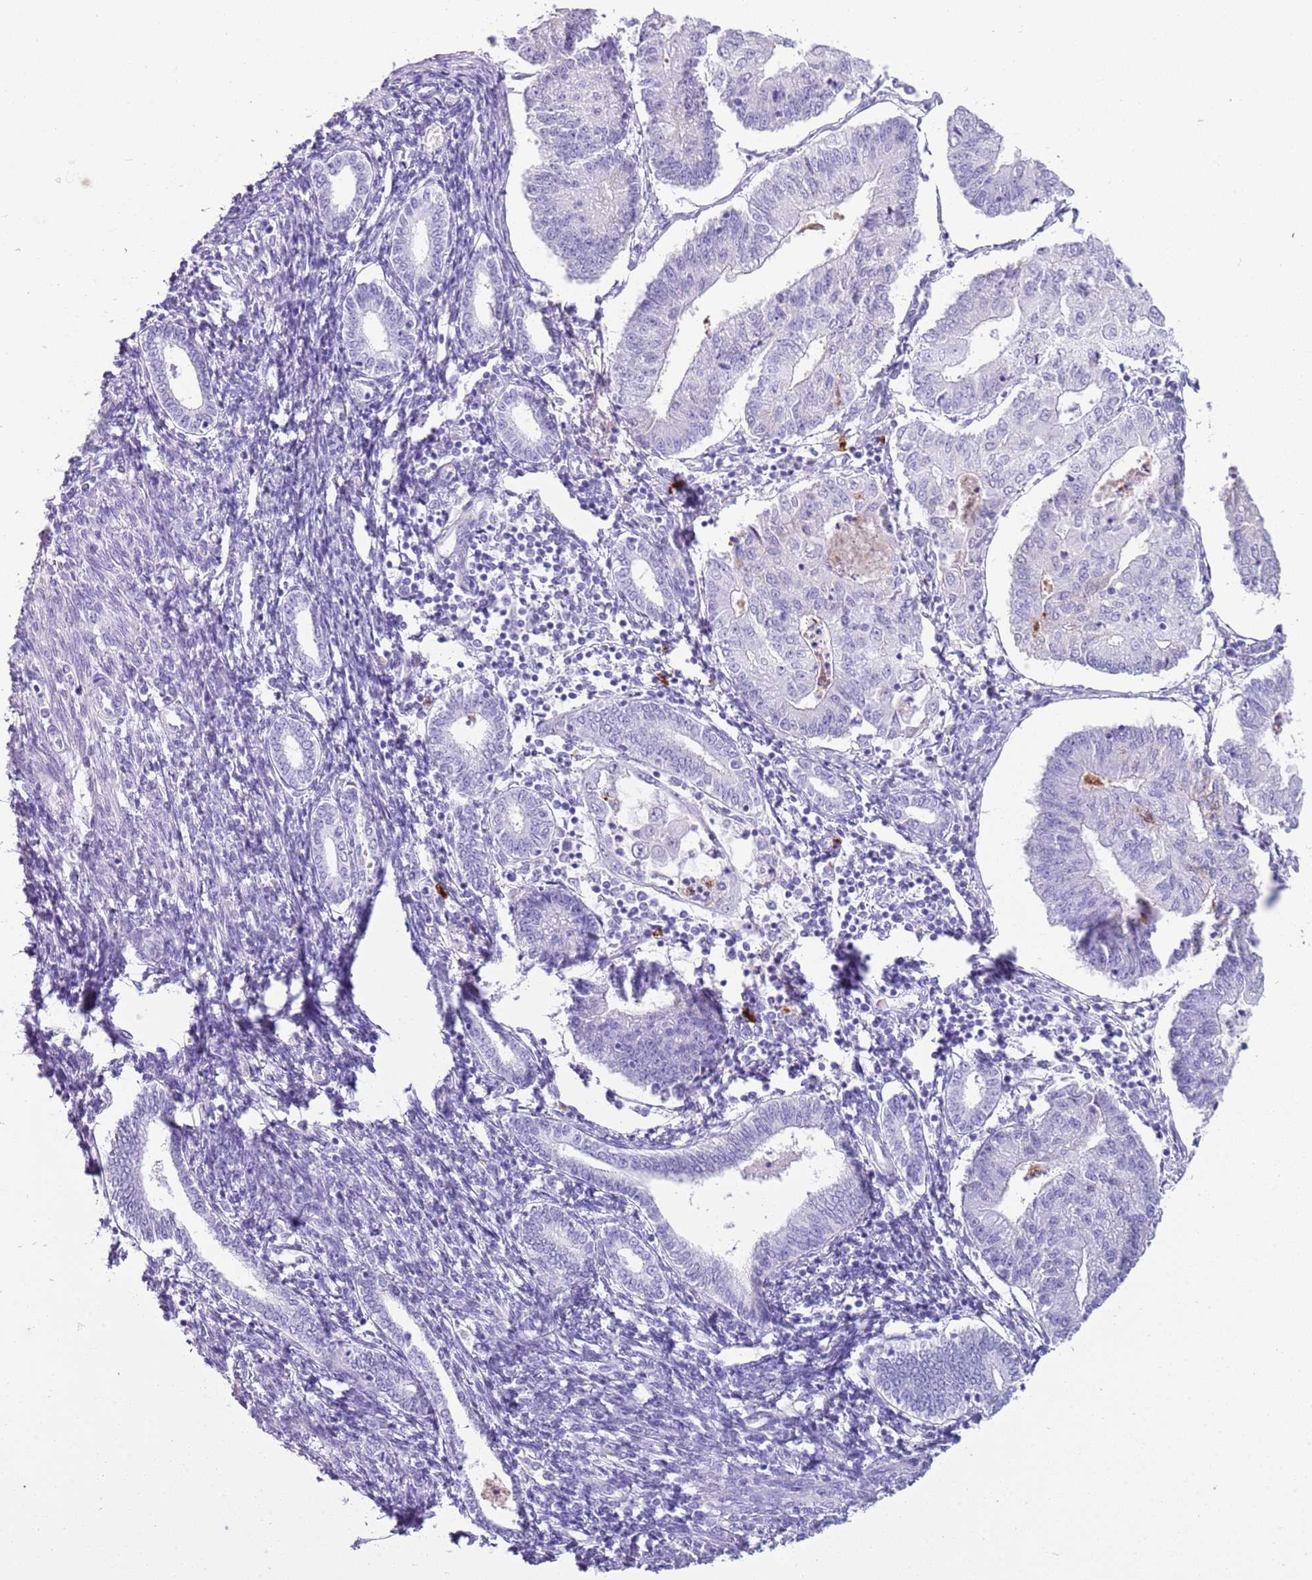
{"staining": {"intensity": "negative", "quantity": "none", "location": "none"}, "tissue": "endometrial cancer", "cell_type": "Tumor cells", "image_type": "cancer", "snomed": [{"axis": "morphology", "description": "Adenocarcinoma, NOS"}, {"axis": "topography", "description": "Endometrium"}], "caption": "Immunohistochemistry micrograph of adenocarcinoma (endometrial) stained for a protein (brown), which demonstrates no expression in tumor cells. The staining was performed using DAB (3,3'-diaminobenzidine) to visualize the protein expression in brown, while the nuclei were stained in blue with hematoxylin (Magnification: 20x).", "gene": "IGKV3D-11", "patient": {"sex": "female", "age": 56}}